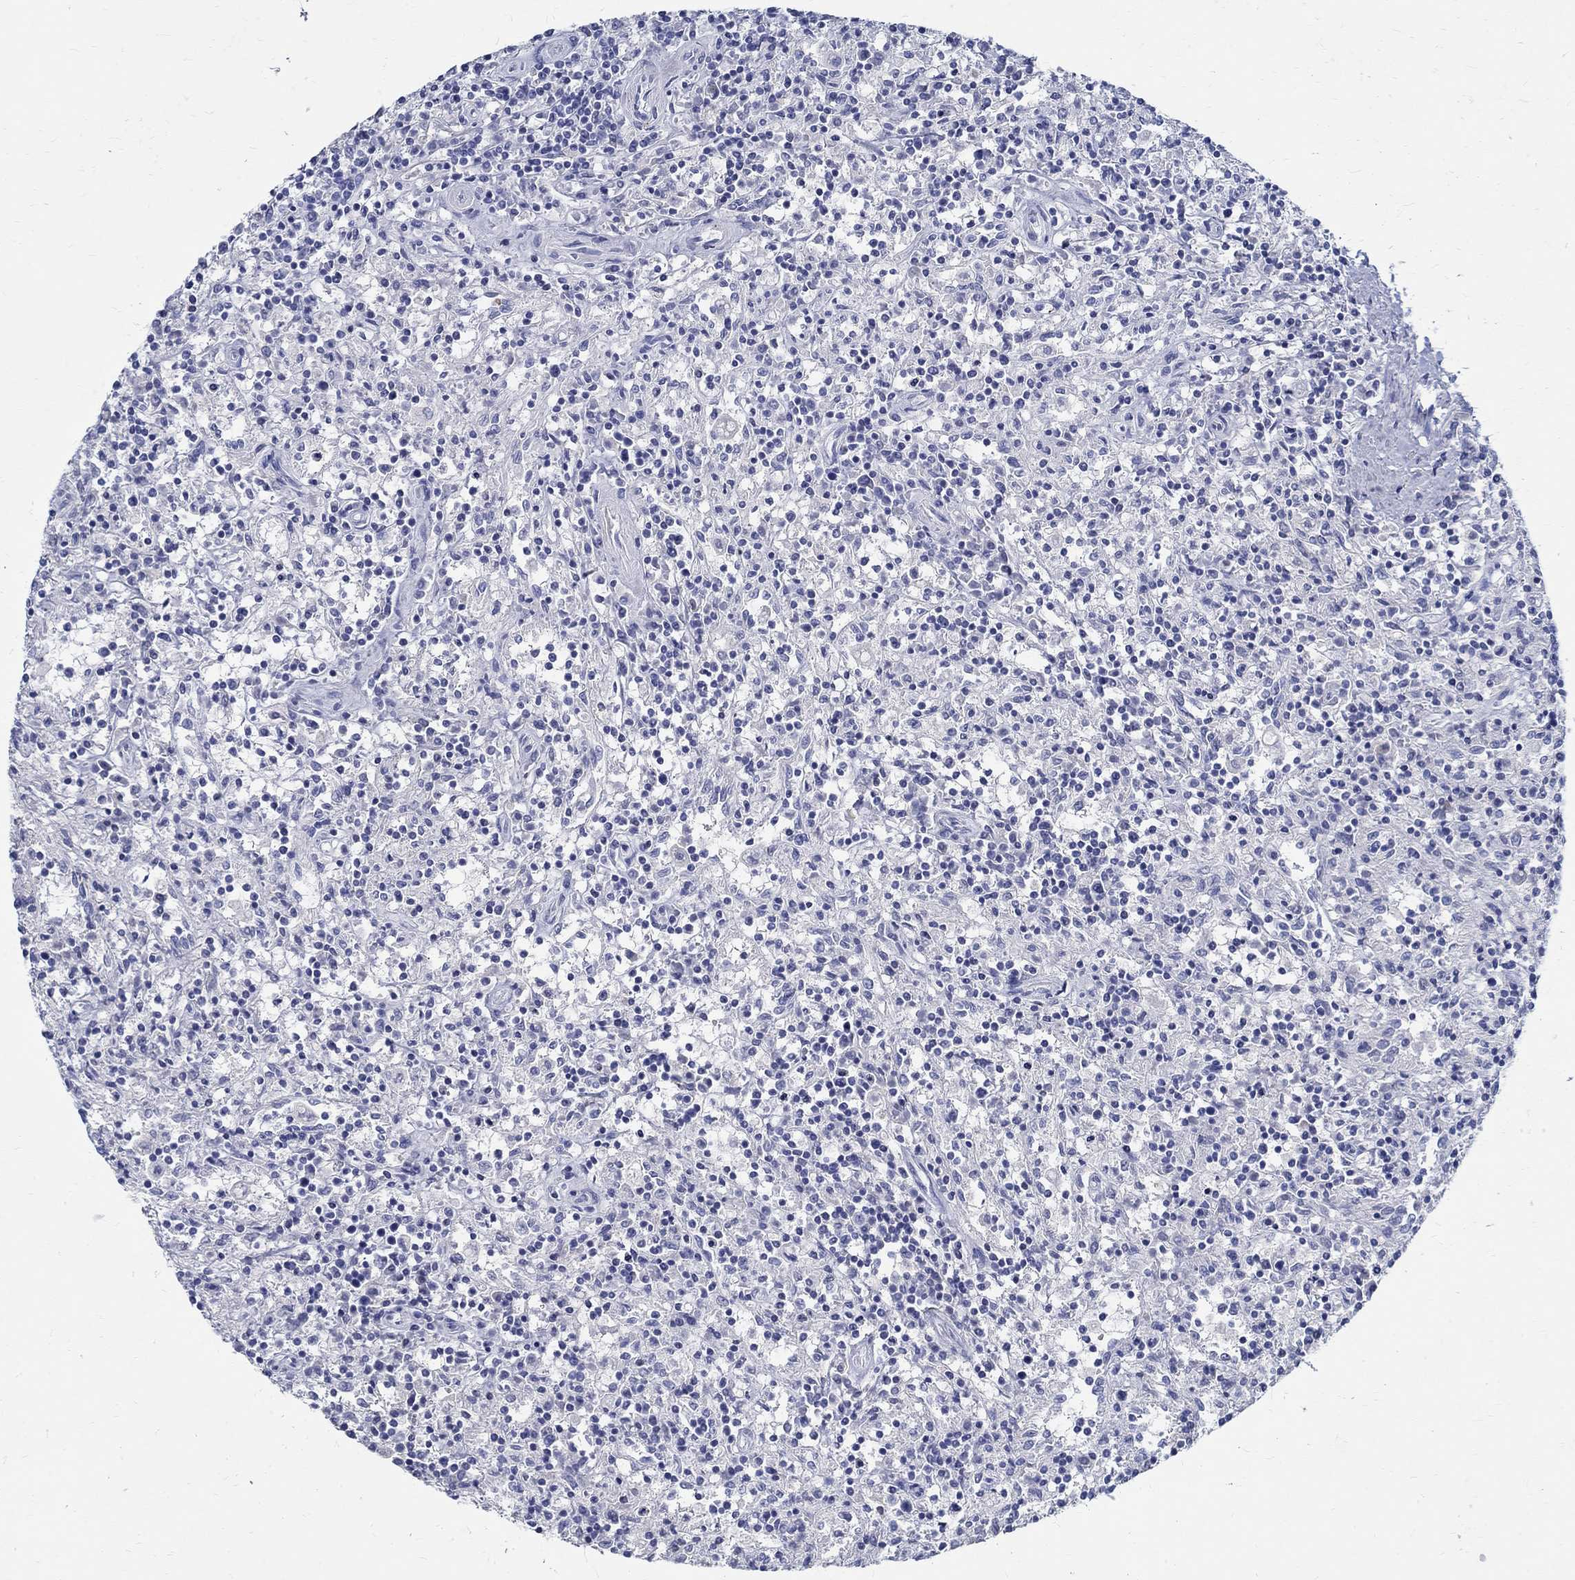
{"staining": {"intensity": "negative", "quantity": "none", "location": "none"}, "tissue": "lymphoma", "cell_type": "Tumor cells", "image_type": "cancer", "snomed": [{"axis": "morphology", "description": "Malignant lymphoma, non-Hodgkin's type, Low grade"}, {"axis": "topography", "description": "Spleen"}], "caption": "Low-grade malignant lymphoma, non-Hodgkin's type was stained to show a protein in brown. There is no significant staining in tumor cells.", "gene": "BSPRY", "patient": {"sex": "male", "age": 62}}